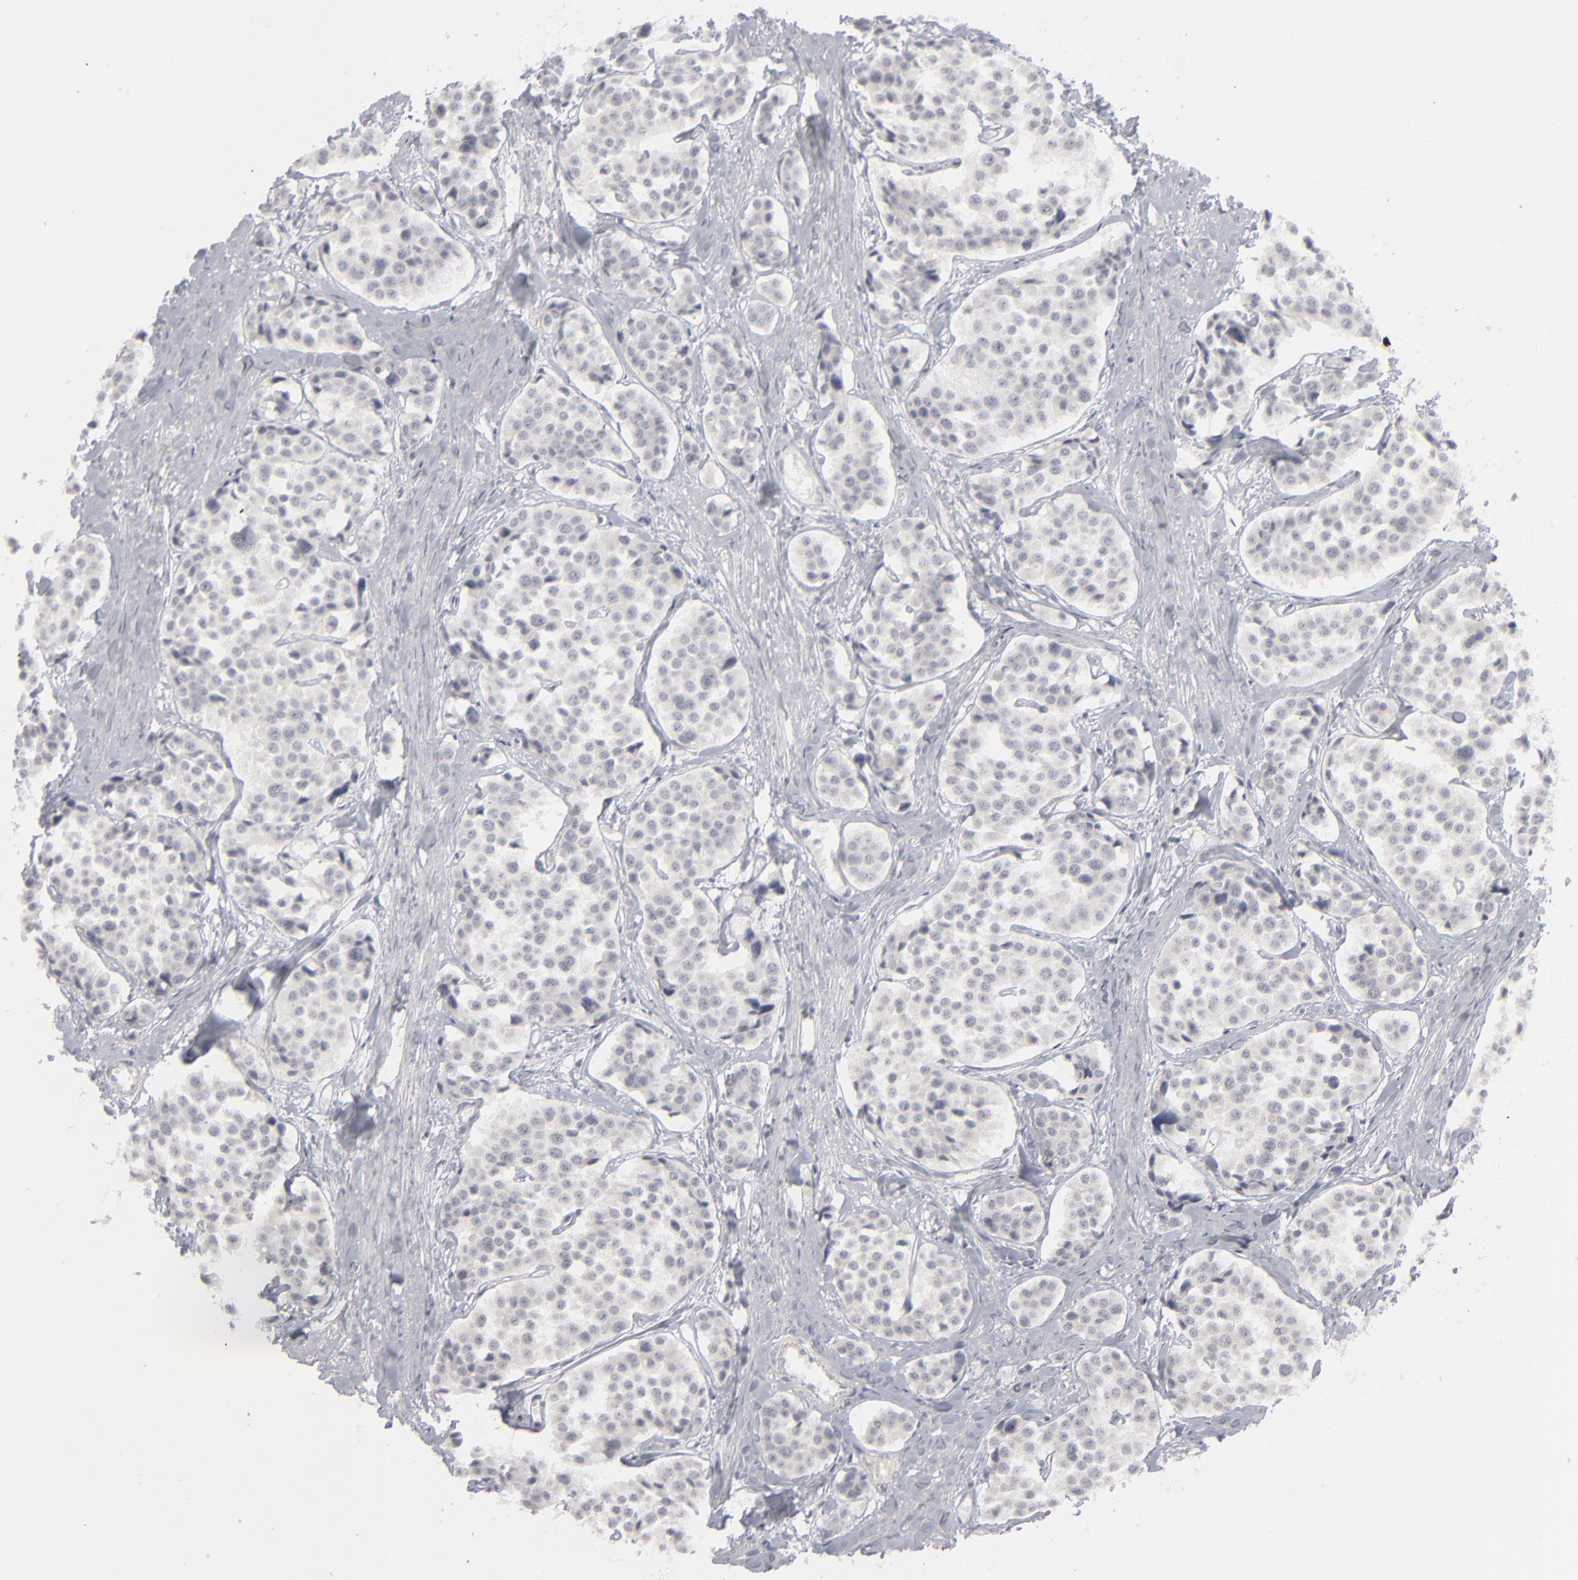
{"staining": {"intensity": "negative", "quantity": "none", "location": "none"}, "tissue": "carcinoid", "cell_type": "Tumor cells", "image_type": "cancer", "snomed": [{"axis": "morphology", "description": "Carcinoid, malignant, NOS"}, {"axis": "topography", "description": "Small intestine"}], "caption": "Immunohistochemistry histopathology image of neoplastic tissue: human carcinoid stained with DAB shows no significant protein expression in tumor cells. The staining is performed using DAB (3,3'-diaminobenzidine) brown chromogen with nuclei counter-stained in using hematoxylin.", "gene": "KIAA1210", "patient": {"sex": "male", "age": 60}}